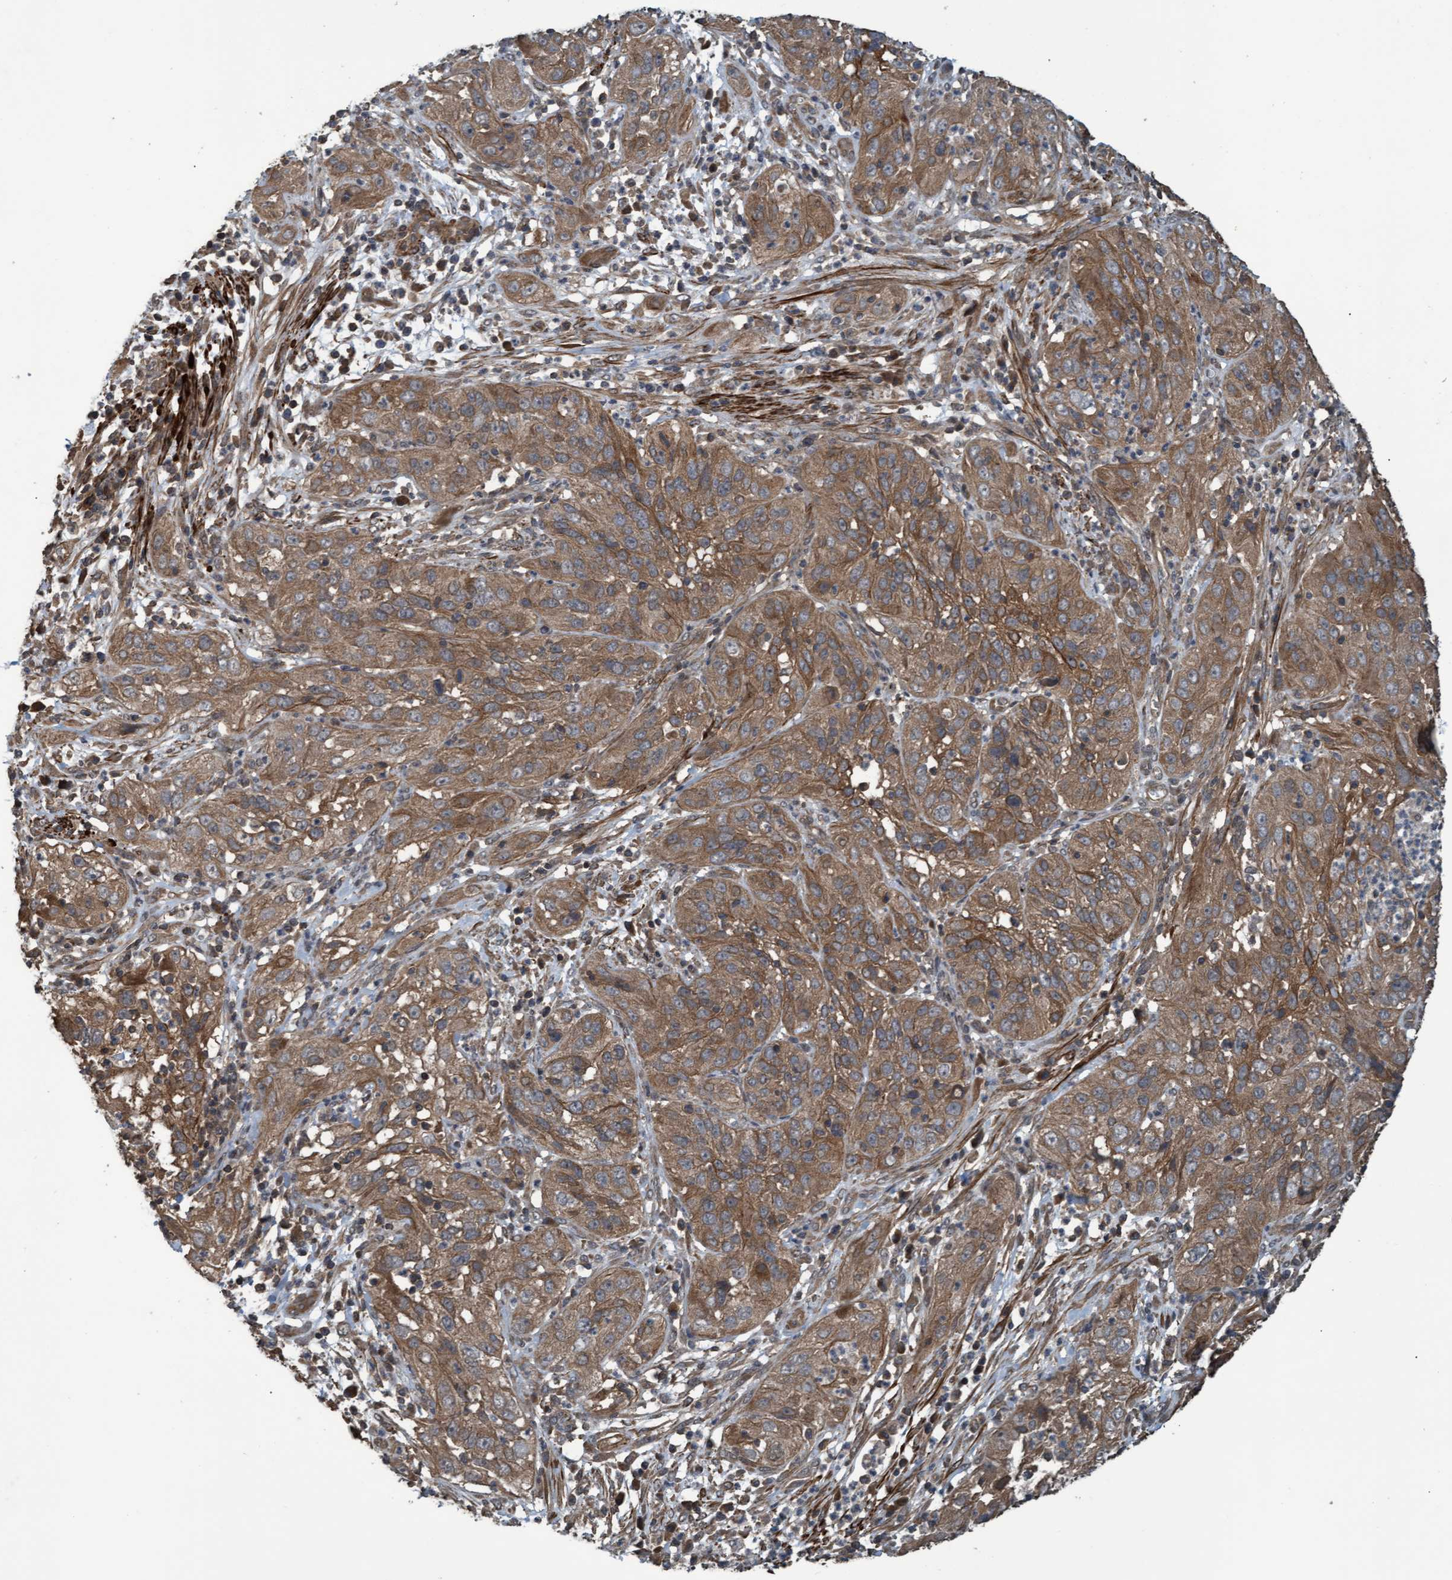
{"staining": {"intensity": "moderate", "quantity": ">75%", "location": "cytoplasmic/membranous"}, "tissue": "cervical cancer", "cell_type": "Tumor cells", "image_type": "cancer", "snomed": [{"axis": "morphology", "description": "Squamous cell carcinoma, NOS"}, {"axis": "topography", "description": "Cervix"}], "caption": "IHC histopathology image of neoplastic tissue: human cervical squamous cell carcinoma stained using immunohistochemistry (IHC) exhibits medium levels of moderate protein expression localized specifically in the cytoplasmic/membranous of tumor cells, appearing as a cytoplasmic/membranous brown color.", "gene": "GGT6", "patient": {"sex": "female", "age": 32}}